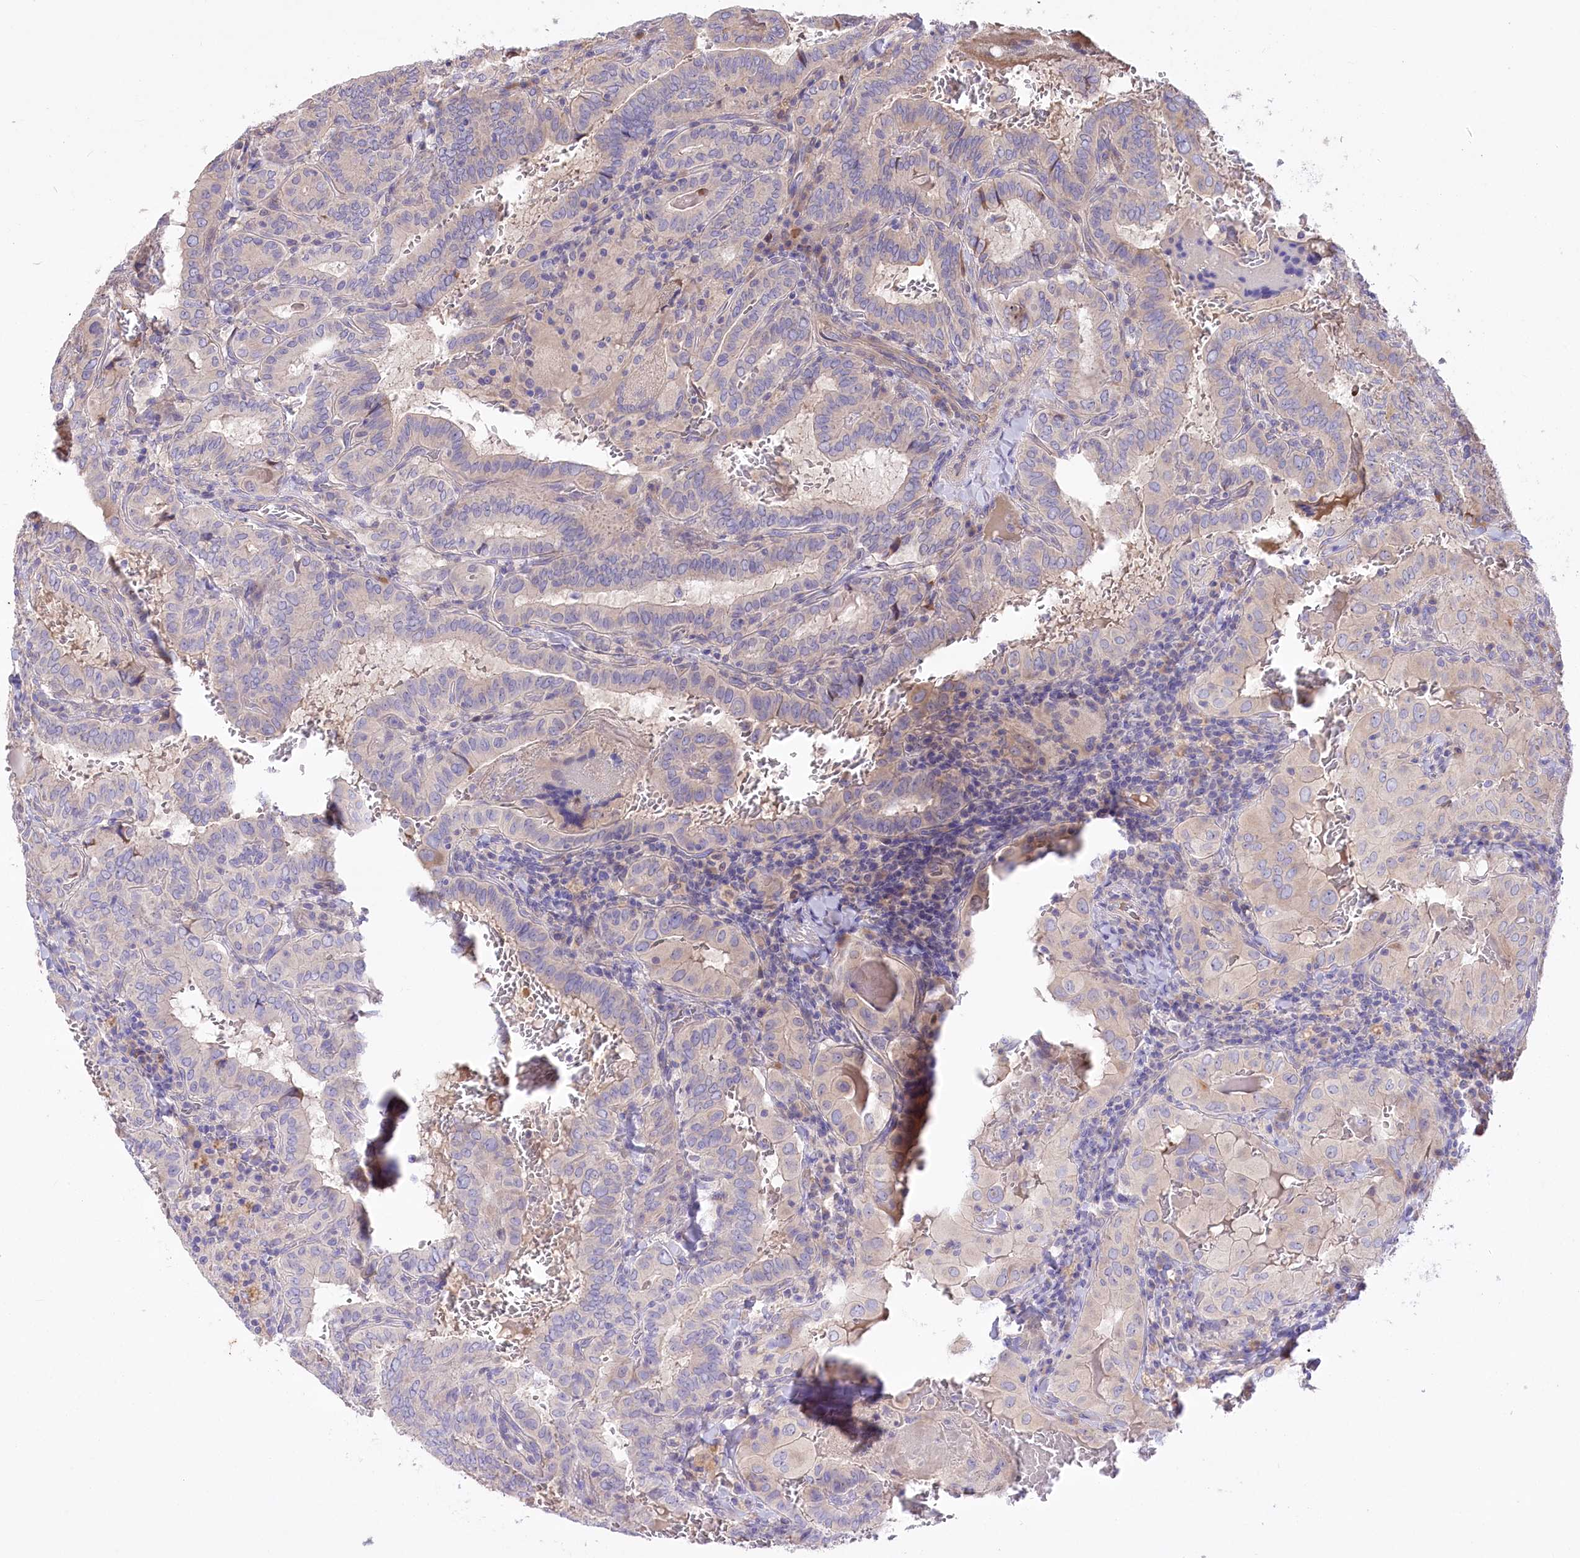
{"staining": {"intensity": "negative", "quantity": "none", "location": "none"}, "tissue": "thyroid cancer", "cell_type": "Tumor cells", "image_type": "cancer", "snomed": [{"axis": "morphology", "description": "Papillary adenocarcinoma, NOS"}, {"axis": "topography", "description": "Thyroid gland"}], "caption": "IHC histopathology image of thyroid cancer stained for a protein (brown), which reveals no expression in tumor cells.", "gene": "PBLD", "patient": {"sex": "female", "age": 72}}